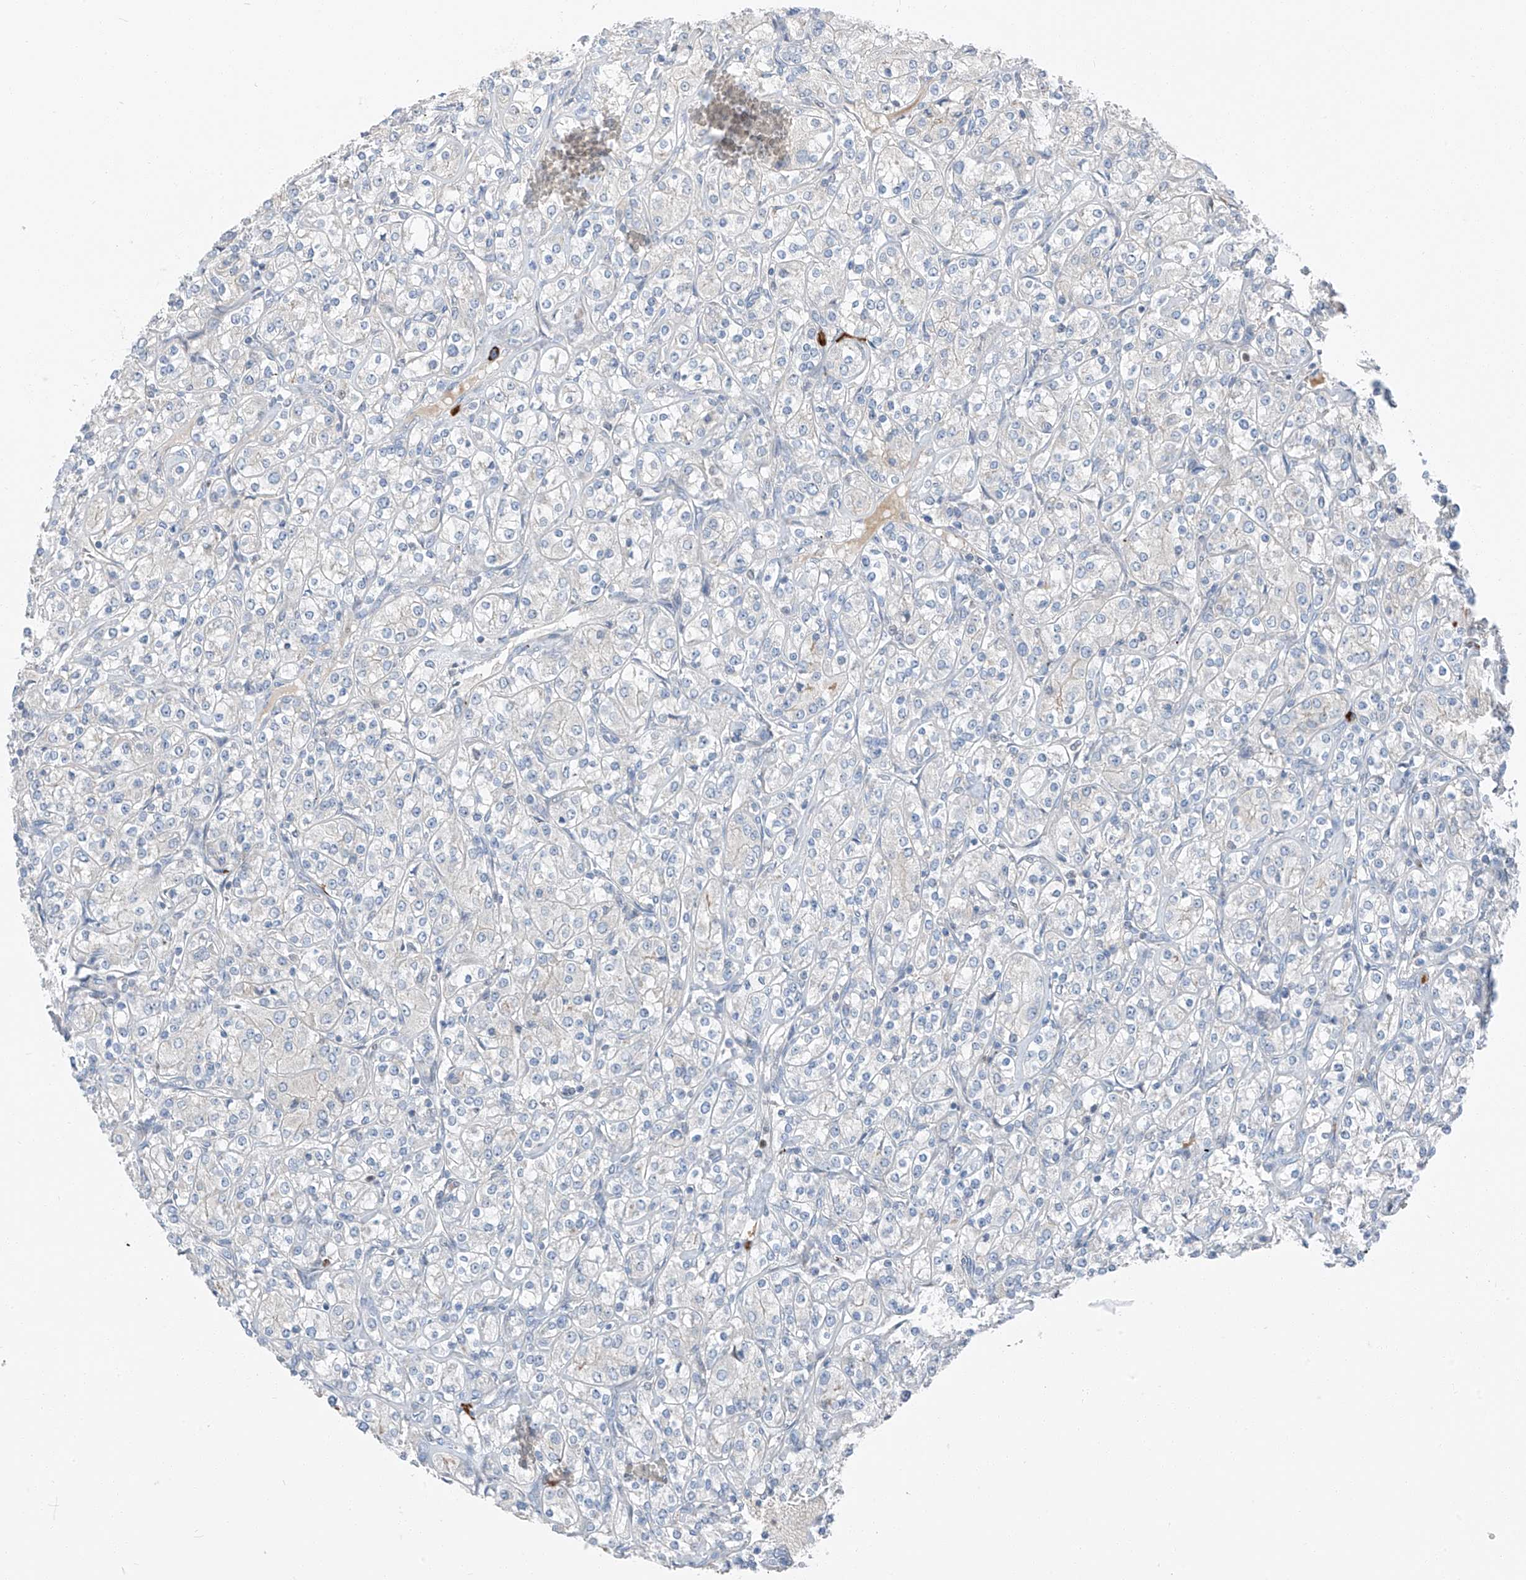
{"staining": {"intensity": "negative", "quantity": "none", "location": "none"}, "tissue": "renal cancer", "cell_type": "Tumor cells", "image_type": "cancer", "snomed": [{"axis": "morphology", "description": "Adenocarcinoma, NOS"}, {"axis": "topography", "description": "Kidney"}], "caption": "IHC of renal cancer reveals no expression in tumor cells. (DAB (3,3'-diaminobenzidine) immunohistochemistry, high magnification).", "gene": "CHMP2B", "patient": {"sex": "male", "age": 77}}